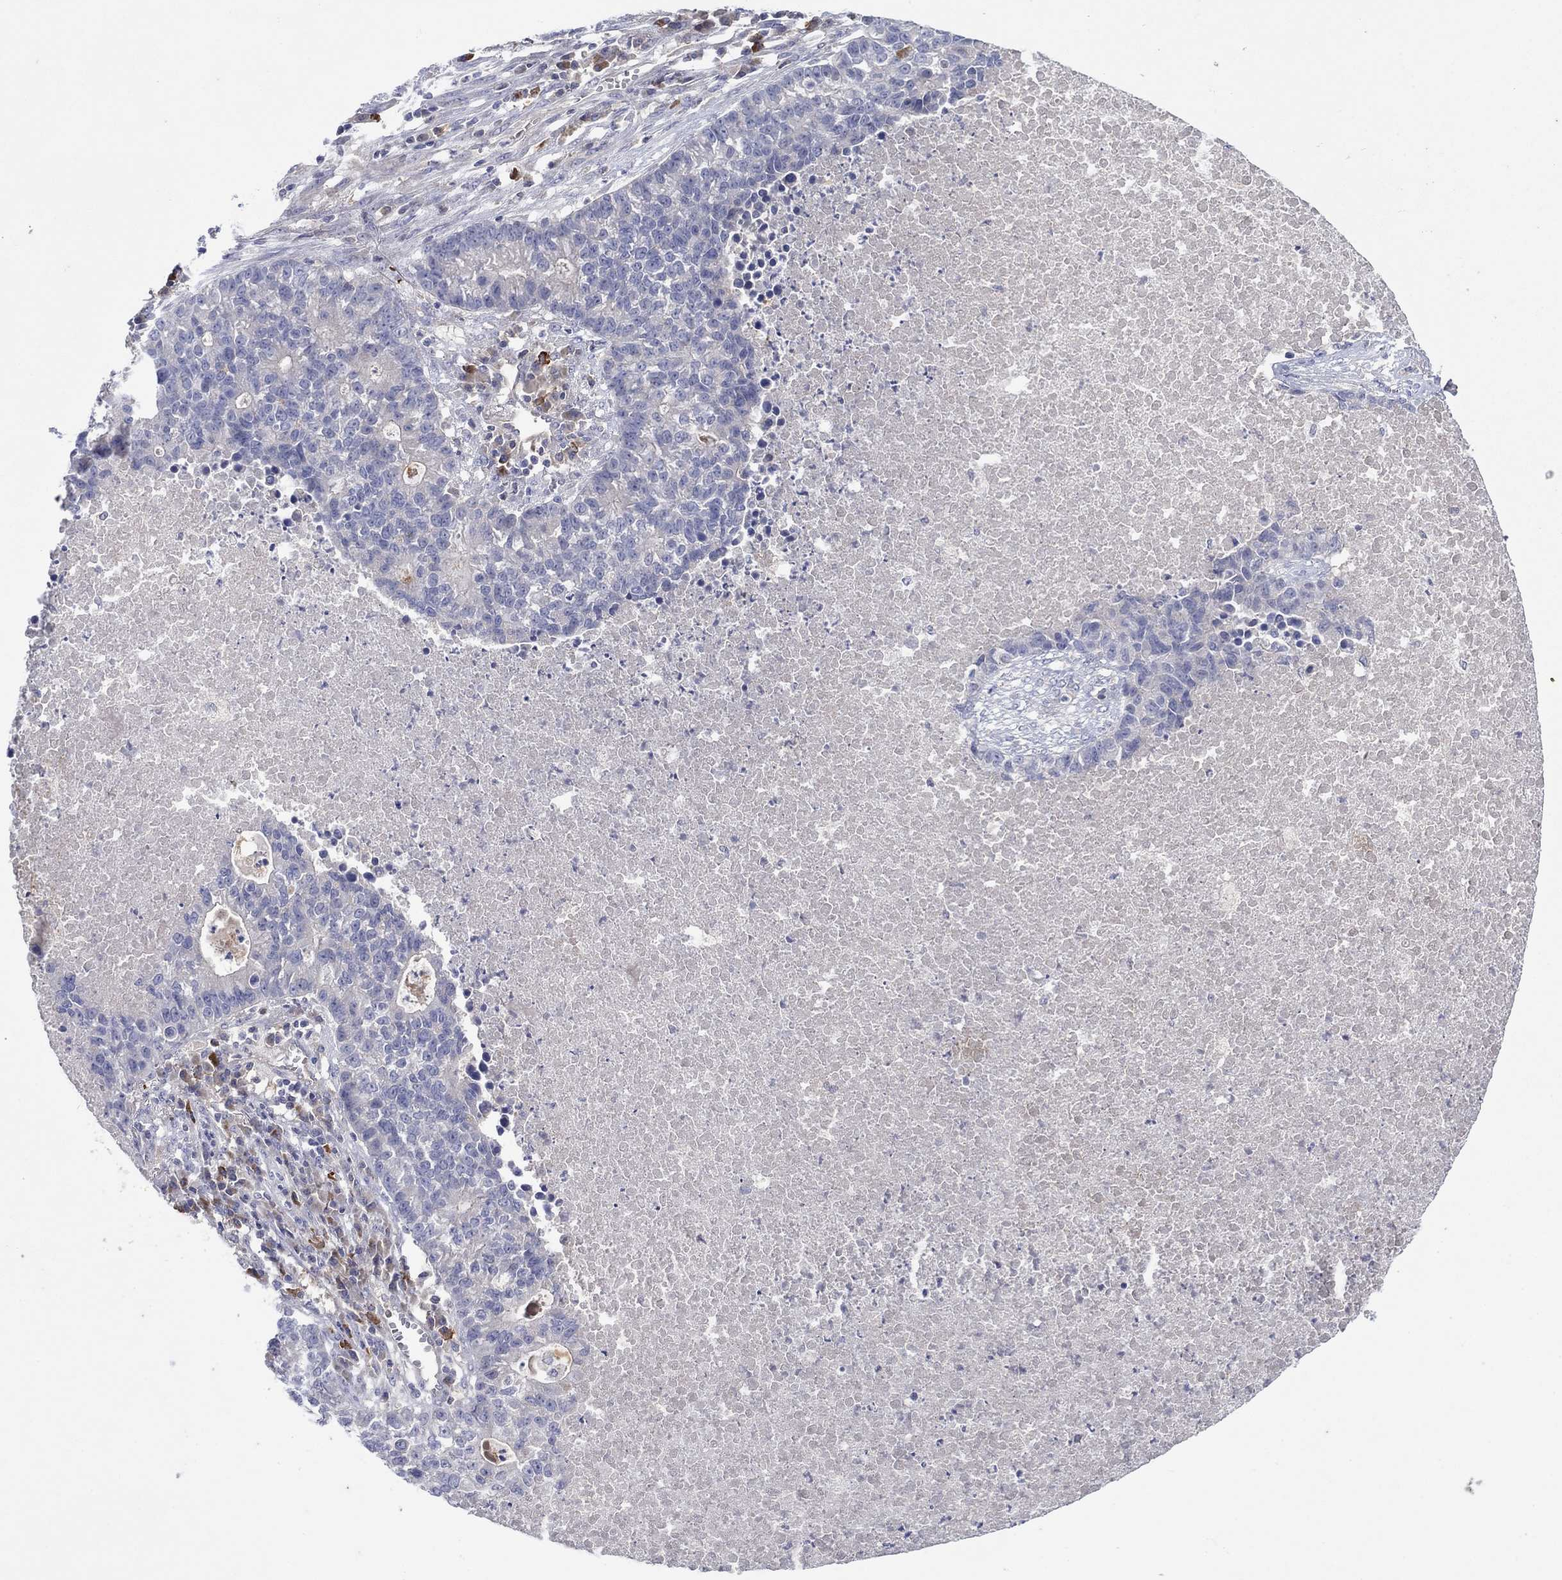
{"staining": {"intensity": "negative", "quantity": "none", "location": "none"}, "tissue": "lung cancer", "cell_type": "Tumor cells", "image_type": "cancer", "snomed": [{"axis": "morphology", "description": "Adenocarcinoma, NOS"}, {"axis": "topography", "description": "Lung"}], "caption": "An image of human adenocarcinoma (lung) is negative for staining in tumor cells. (DAB immunohistochemistry visualized using brightfield microscopy, high magnification).", "gene": "PLCL2", "patient": {"sex": "male", "age": 57}}